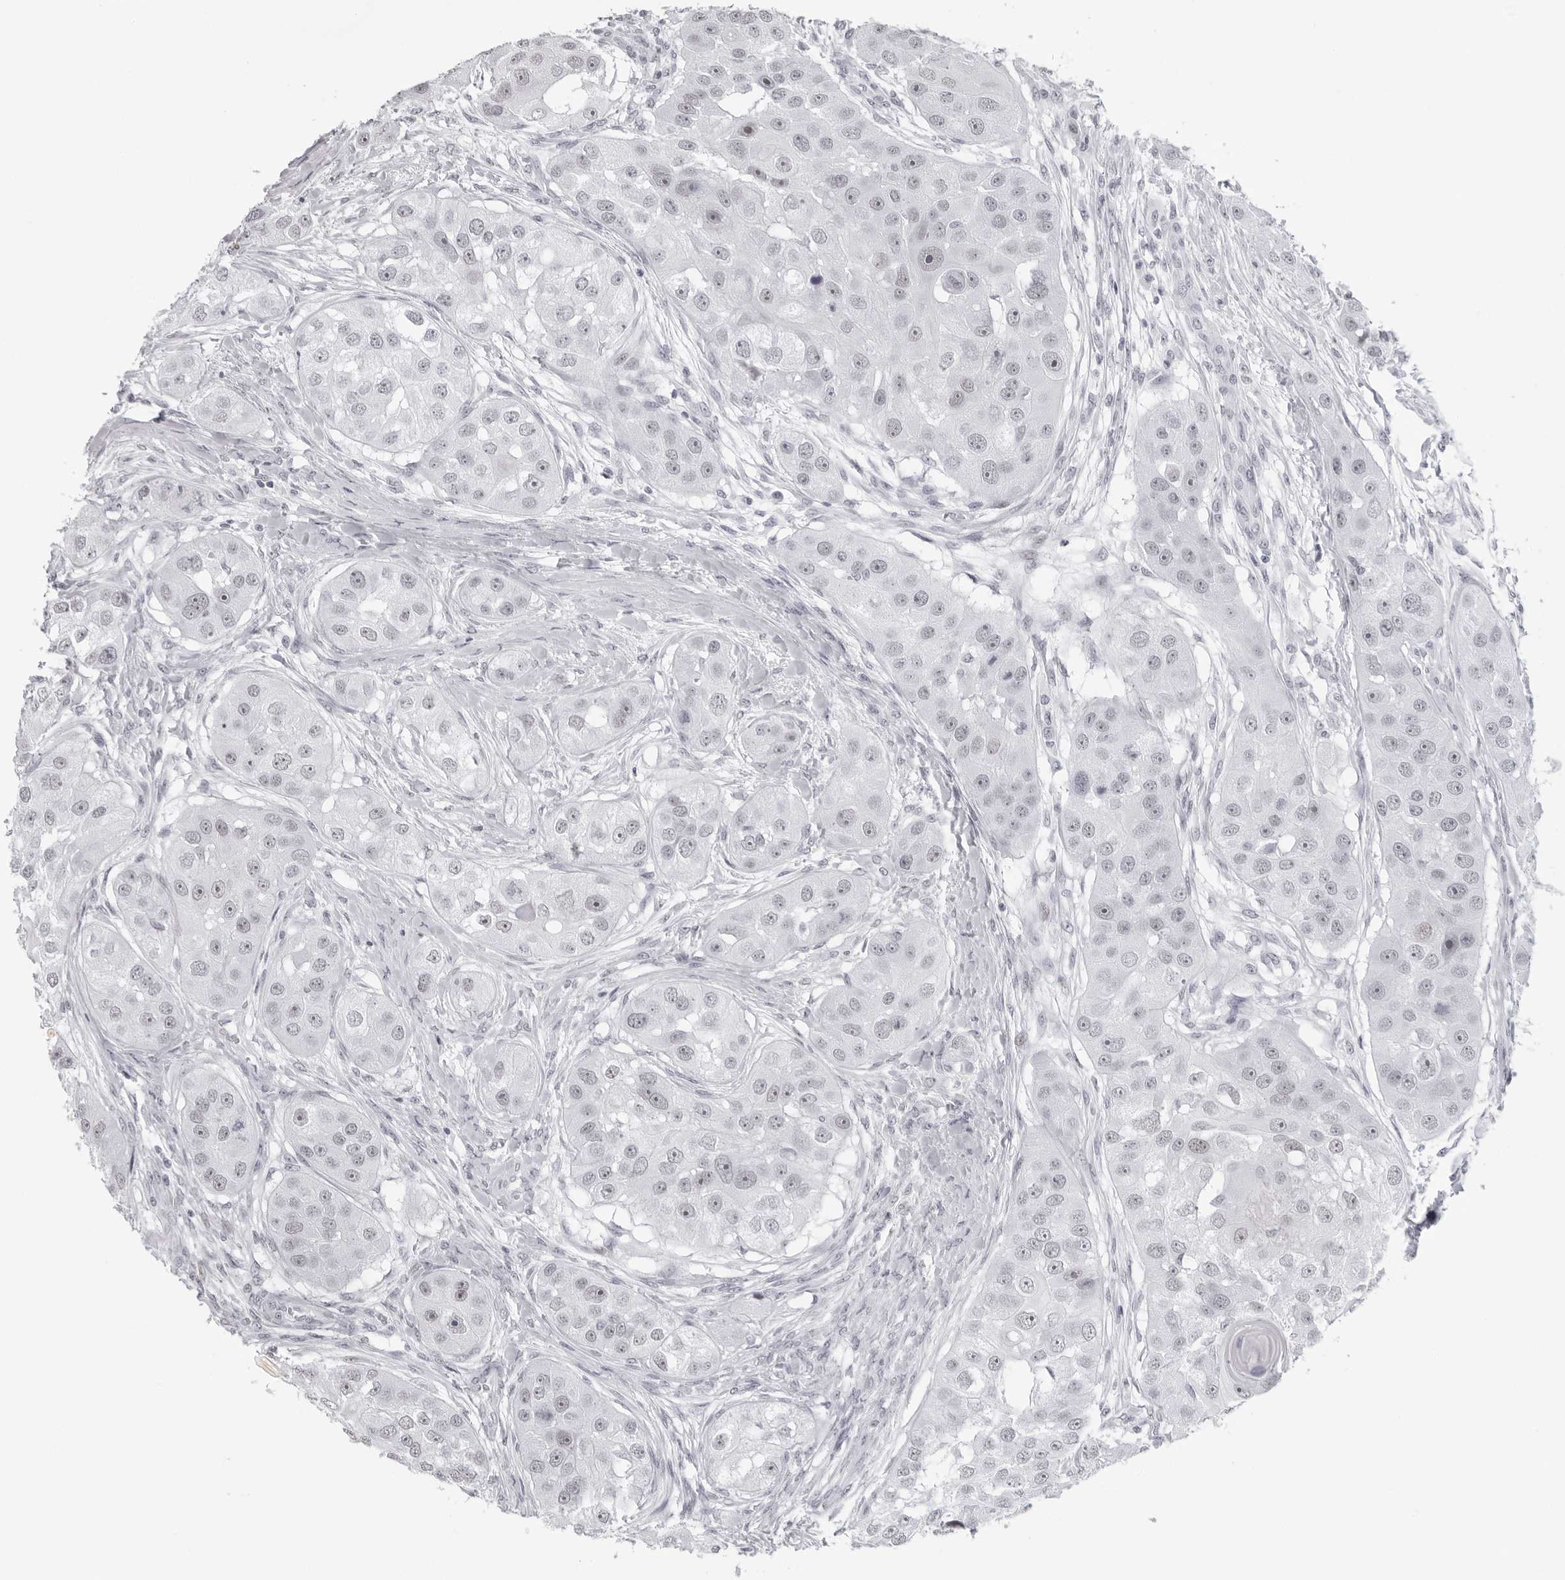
{"staining": {"intensity": "negative", "quantity": "none", "location": "none"}, "tissue": "head and neck cancer", "cell_type": "Tumor cells", "image_type": "cancer", "snomed": [{"axis": "morphology", "description": "Normal tissue, NOS"}, {"axis": "morphology", "description": "Squamous cell carcinoma, NOS"}, {"axis": "topography", "description": "Skeletal muscle"}, {"axis": "topography", "description": "Head-Neck"}], "caption": "Head and neck squamous cell carcinoma was stained to show a protein in brown. There is no significant expression in tumor cells.", "gene": "ESPN", "patient": {"sex": "male", "age": 51}}